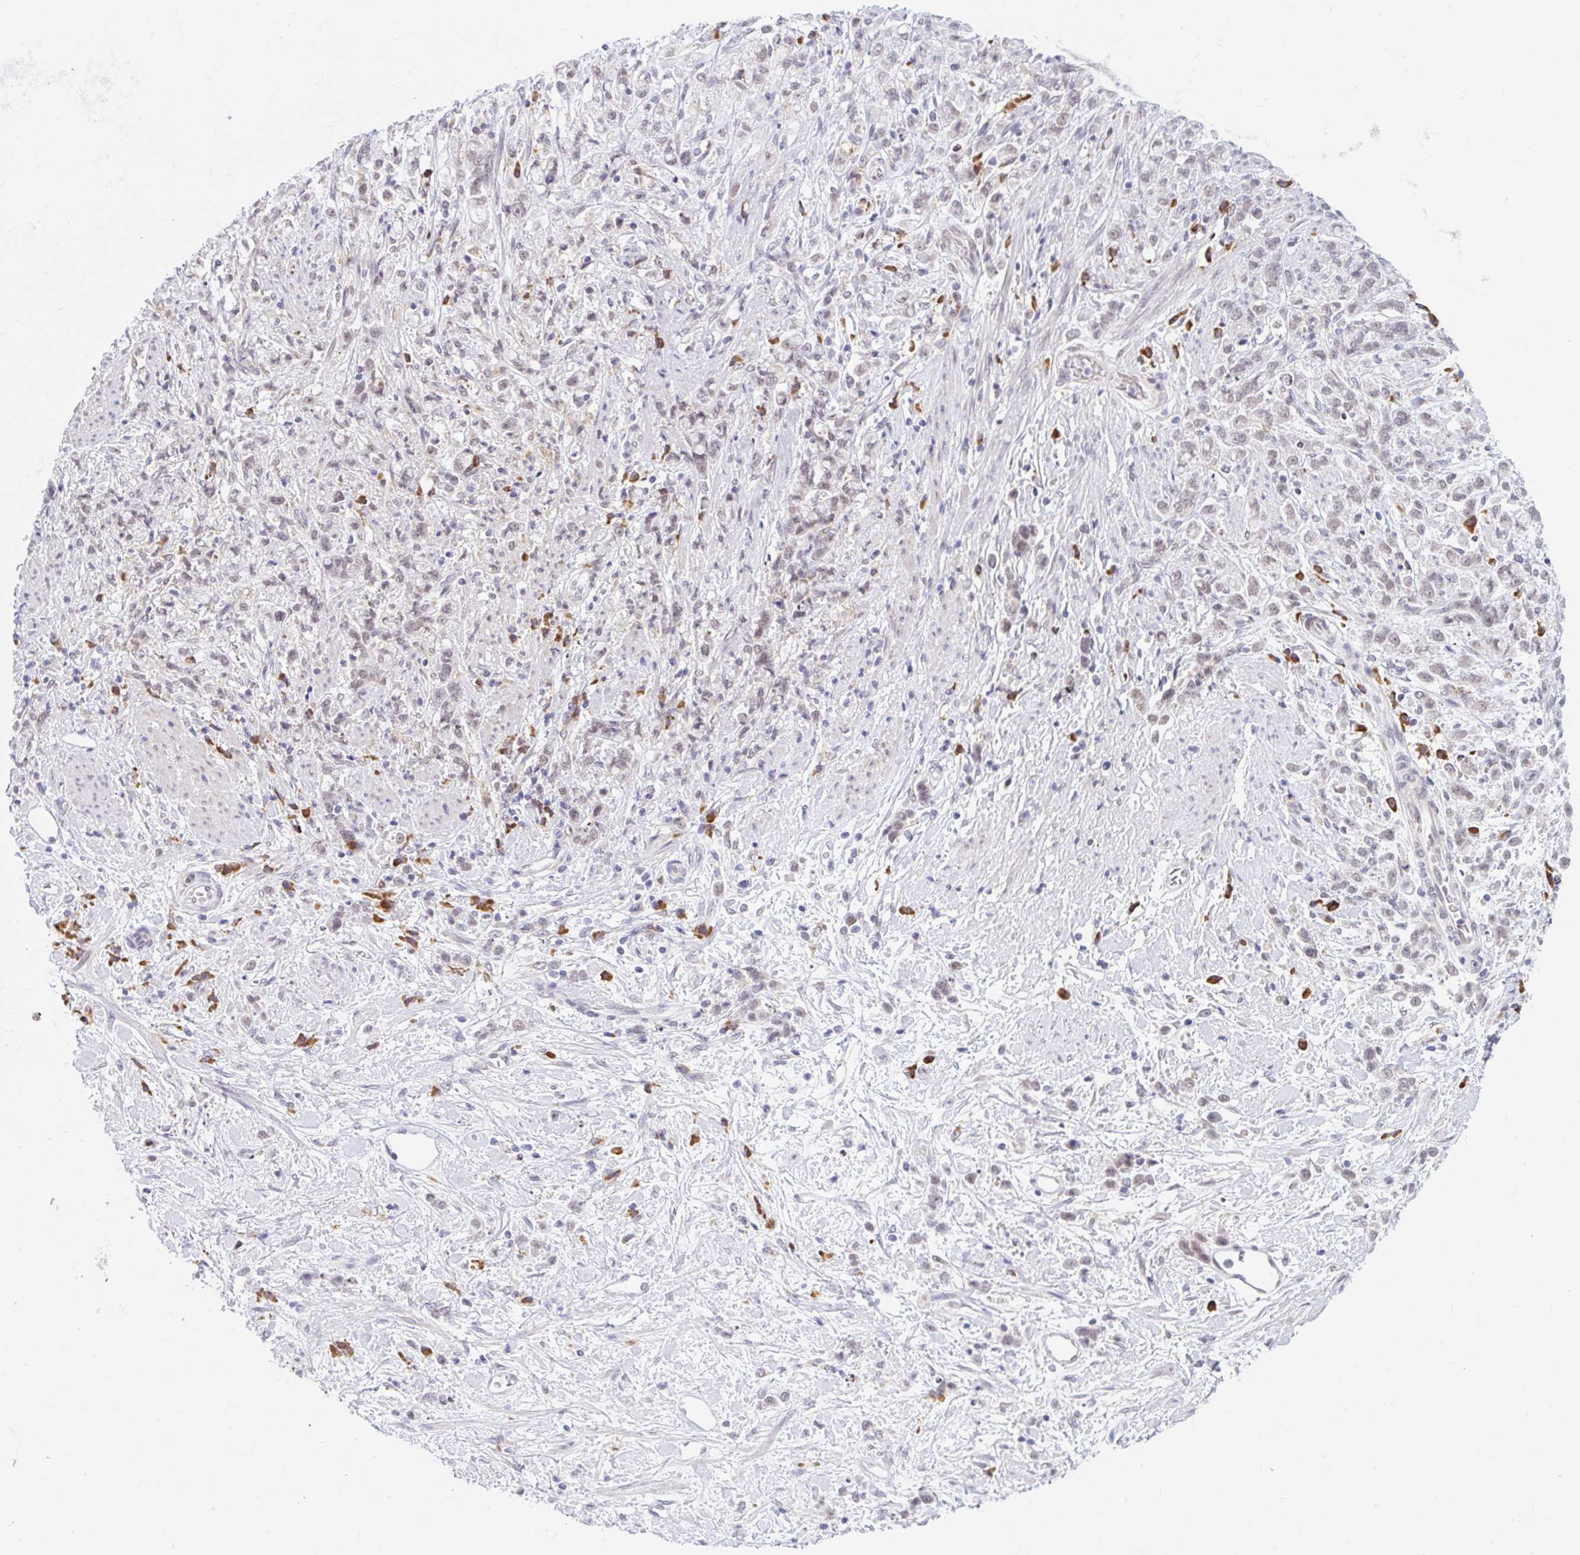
{"staining": {"intensity": "negative", "quantity": "none", "location": "none"}, "tissue": "stomach cancer", "cell_type": "Tumor cells", "image_type": "cancer", "snomed": [{"axis": "morphology", "description": "Adenocarcinoma, NOS"}, {"axis": "topography", "description": "Stomach"}], "caption": "This photomicrograph is of stomach cancer stained with immunohistochemistry (IHC) to label a protein in brown with the nuclei are counter-stained blue. There is no expression in tumor cells. (Brightfield microscopy of DAB (3,3'-diaminobenzidine) IHC at high magnification).", "gene": "SRSF10", "patient": {"sex": "female", "age": 60}}